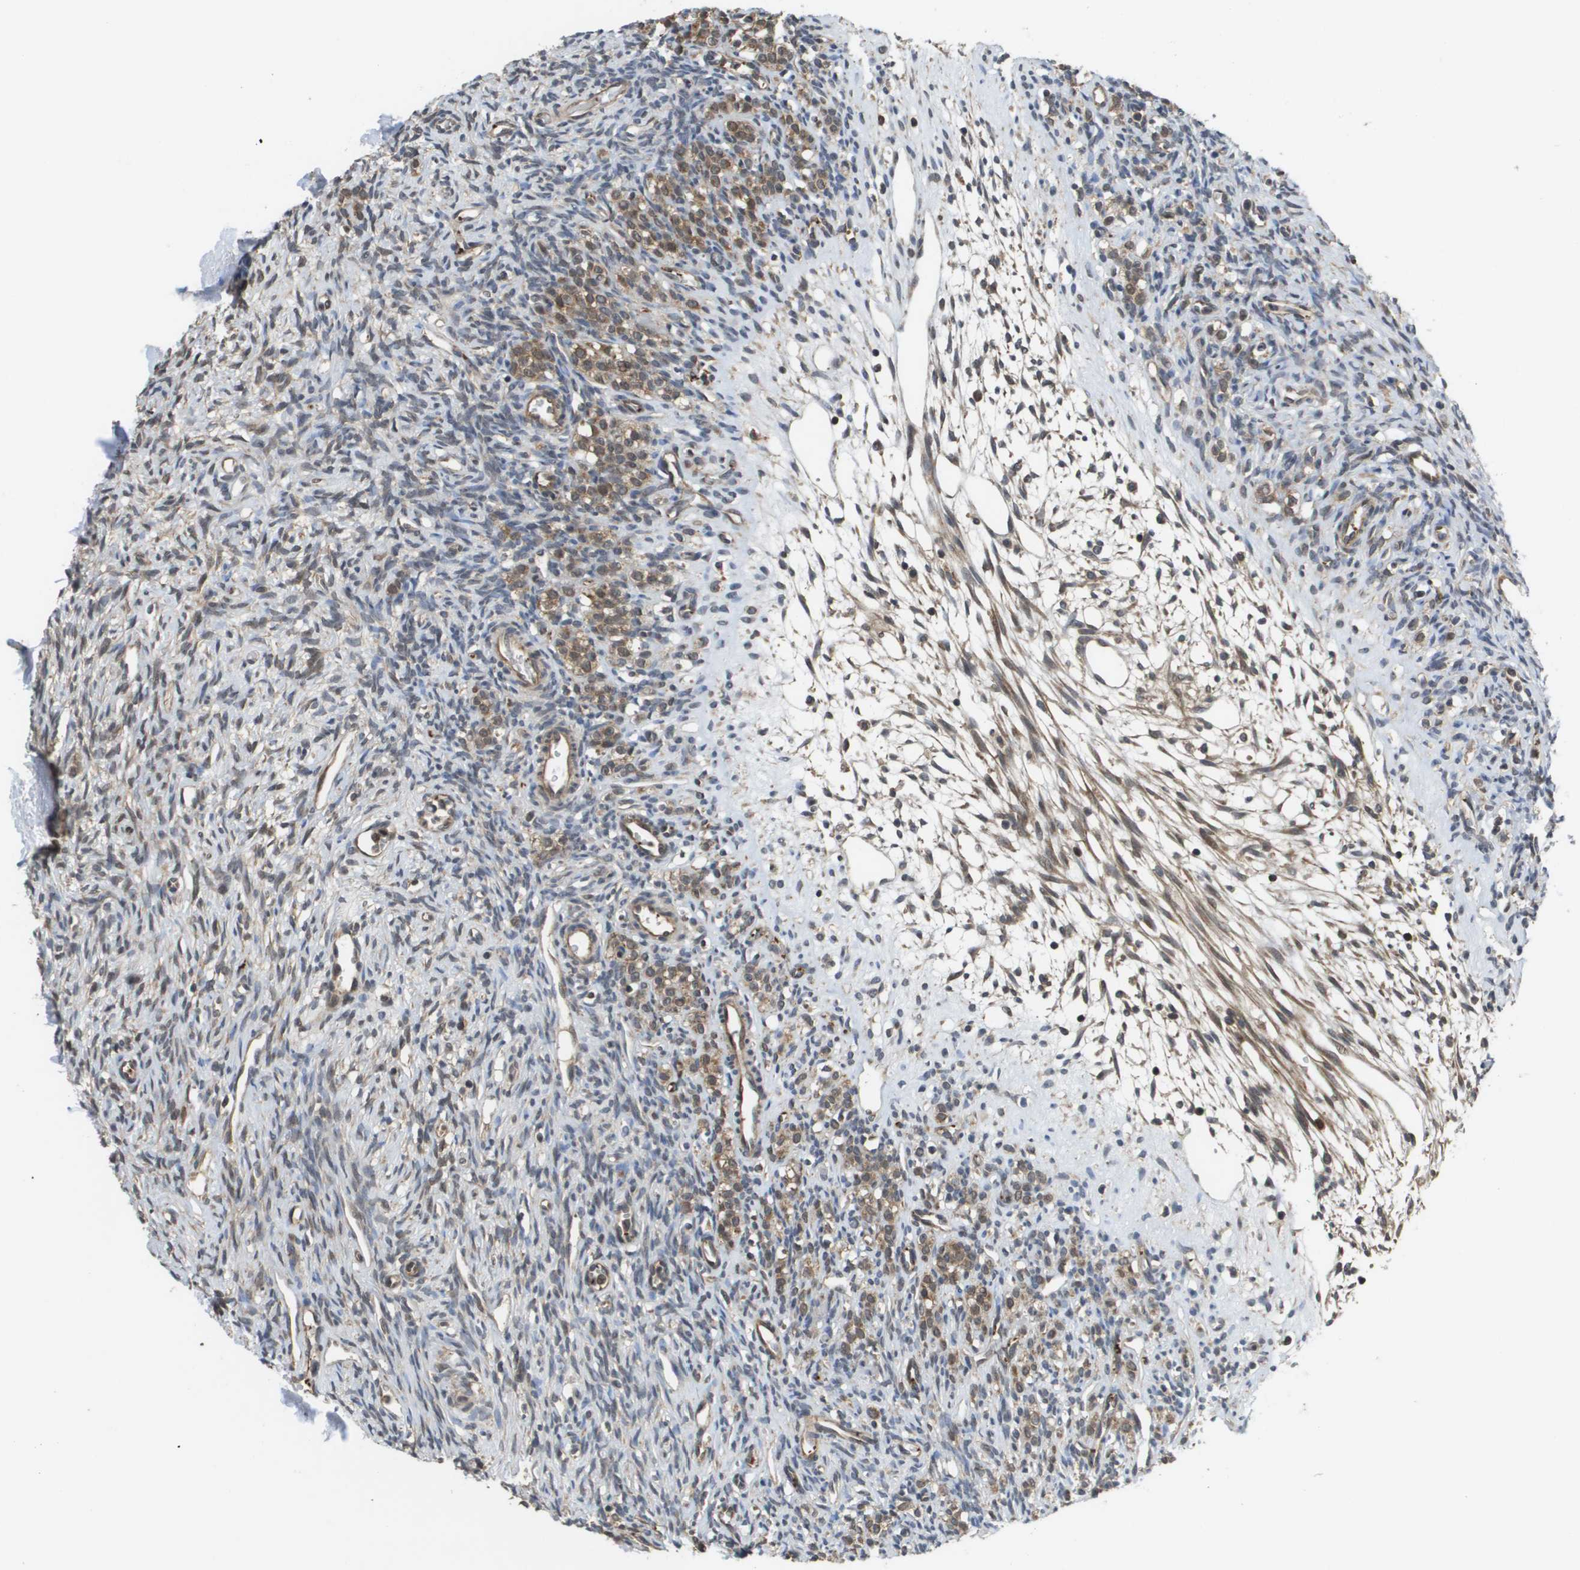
{"staining": {"intensity": "moderate", "quantity": "<25%", "location": "cytoplasmic/membranous"}, "tissue": "ovary", "cell_type": "Ovarian stroma cells", "image_type": "normal", "snomed": [{"axis": "morphology", "description": "Normal tissue, NOS"}, {"axis": "topography", "description": "Ovary"}], "caption": "Moderate cytoplasmic/membranous staining is appreciated in about <25% of ovarian stroma cells in benign ovary.", "gene": "RBM38", "patient": {"sex": "female", "age": 33}}